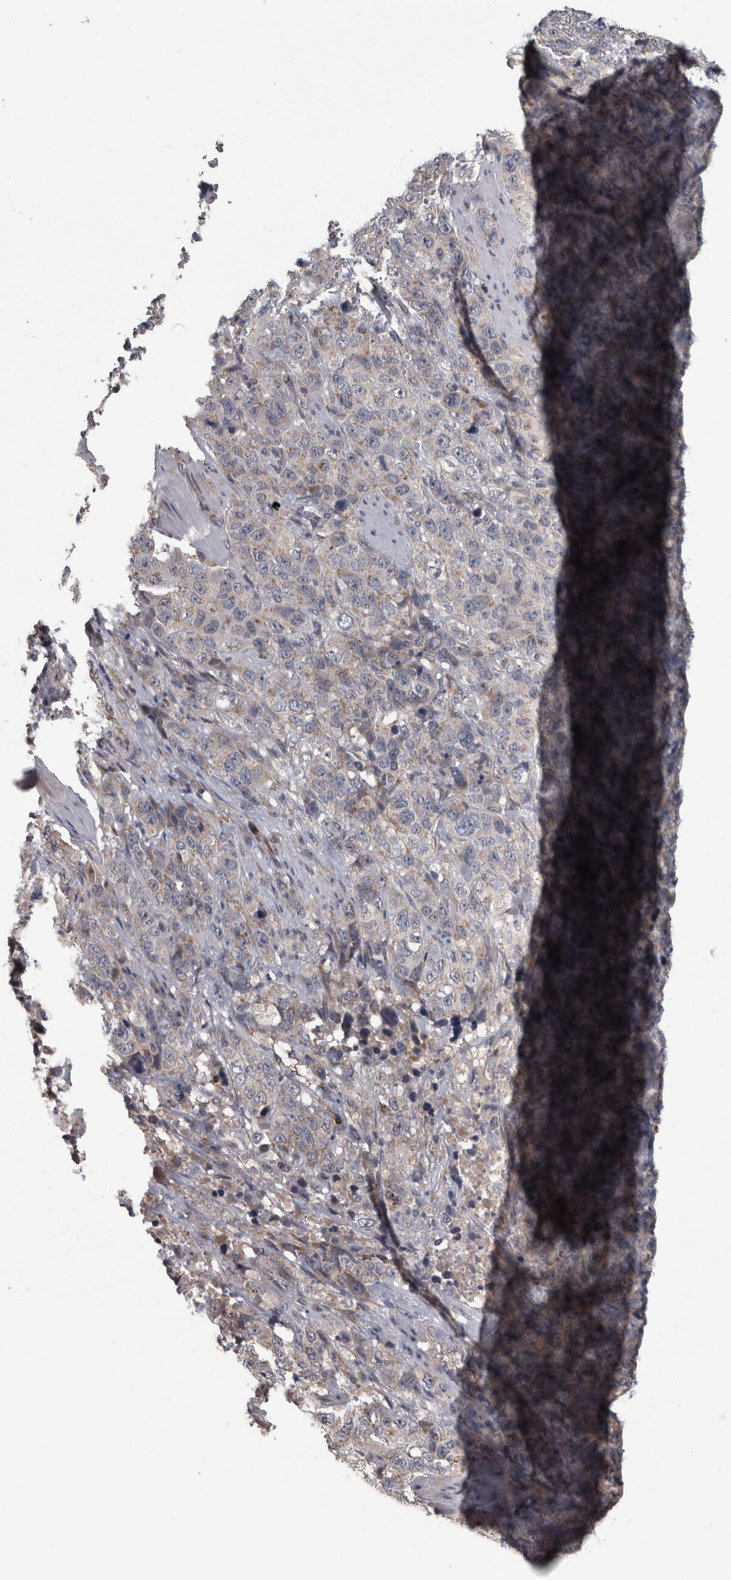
{"staining": {"intensity": "weak", "quantity": "<25%", "location": "cytoplasmic/membranous"}, "tissue": "stomach cancer", "cell_type": "Tumor cells", "image_type": "cancer", "snomed": [{"axis": "morphology", "description": "Adenocarcinoma, NOS"}, {"axis": "topography", "description": "Stomach"}], "caption": "The IHC histopathology image has no significant staining in tumor cells of stomach cancer (adenocarcinoma) tissue.", "gene": "DBT", "patient": {"sex": "male", "age": 48}}